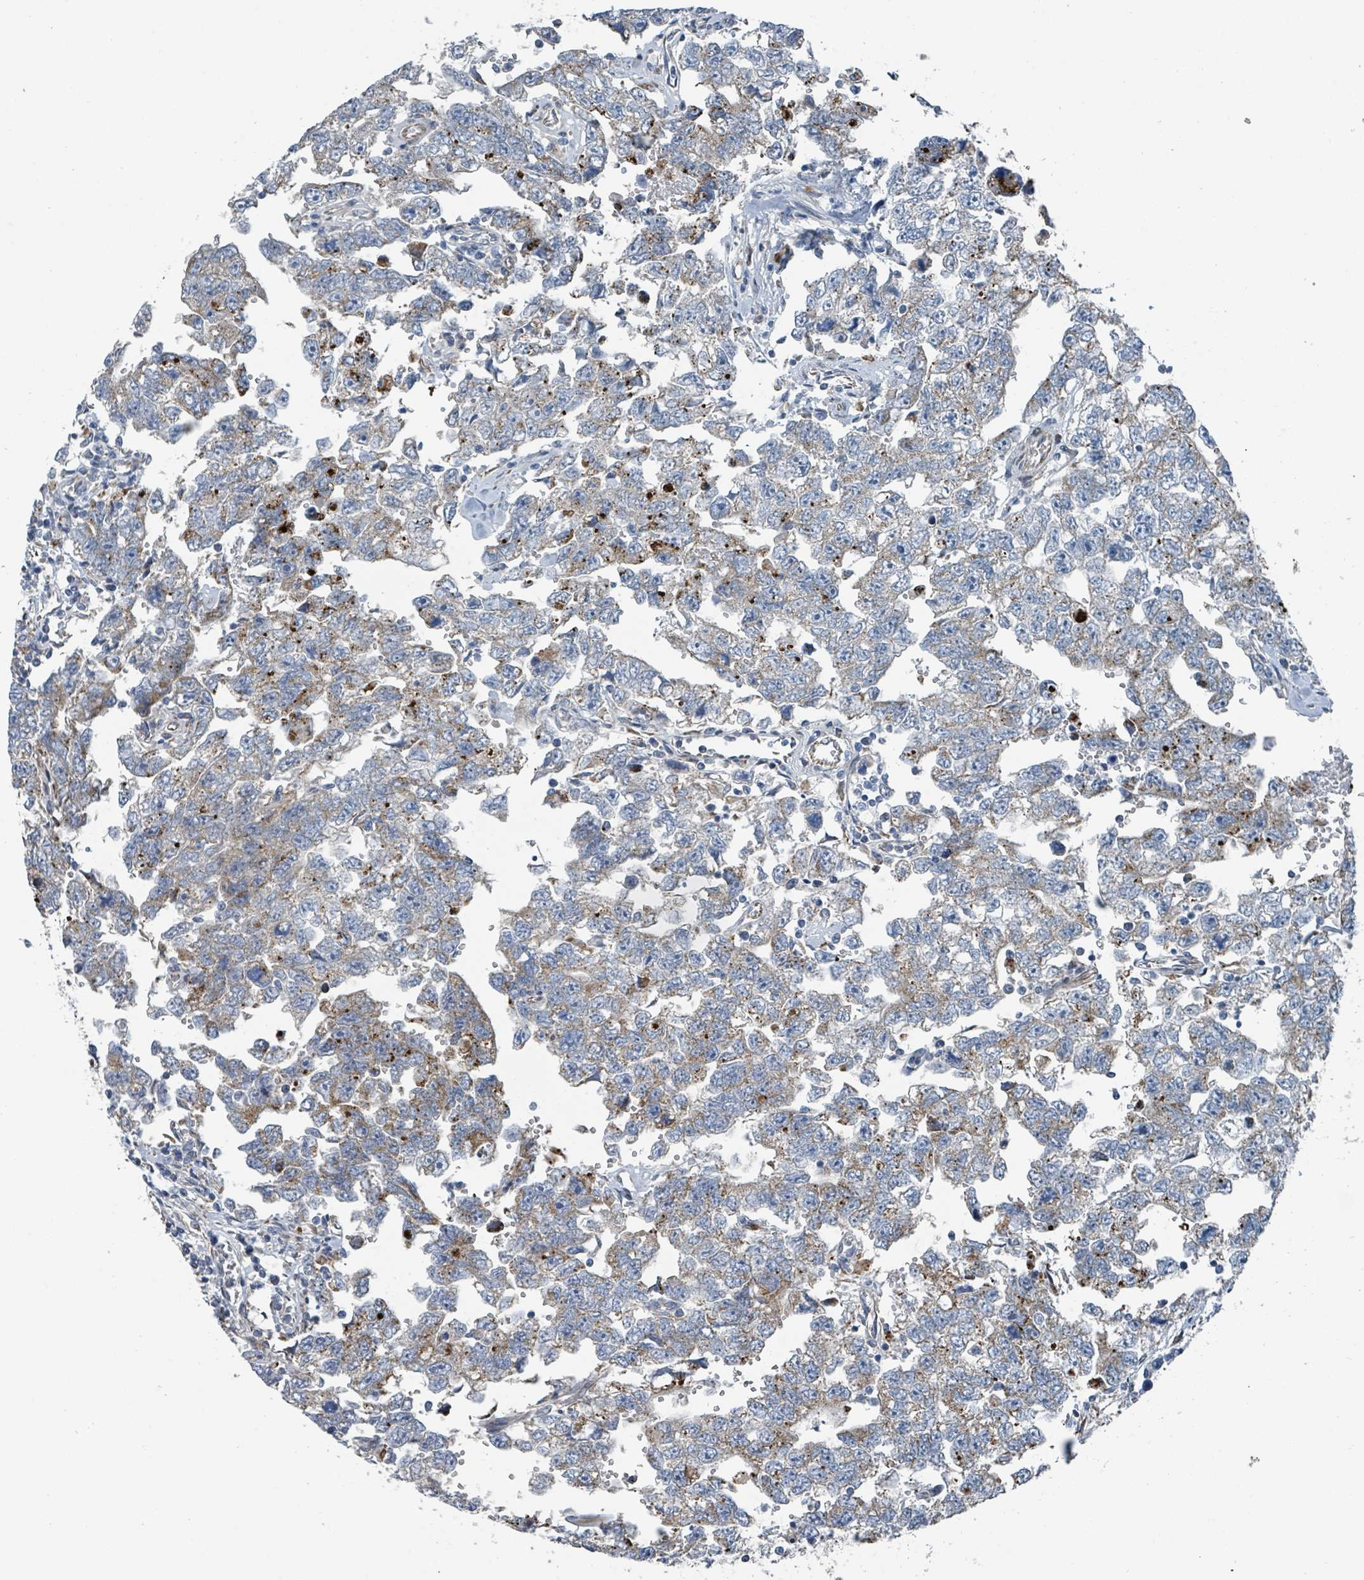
{"staining": {"intensity": "moderate", "quantity": "<25%", "location": "cytoplasmic/membranous"}, "tissue": "testis cancer", "cell_type": "Tumor cells", "image_type": "cancer", "snomed": [{"axis": "morphology", "description": "Carcinoma, Embryonal, NOS"}, {"axis": "topography", "description": "Testis"}], "caption": "Immunohistochemistry (IHC) photomicrograph of testis embryonal carcinoma stained for a protein (brown), which demonstrates low levels of moderate cytoplasmic/membranous expression in about <25% of tumor cells.", "gene": "DIPK2A", "patient": {"sex": "male", "age": 22}}